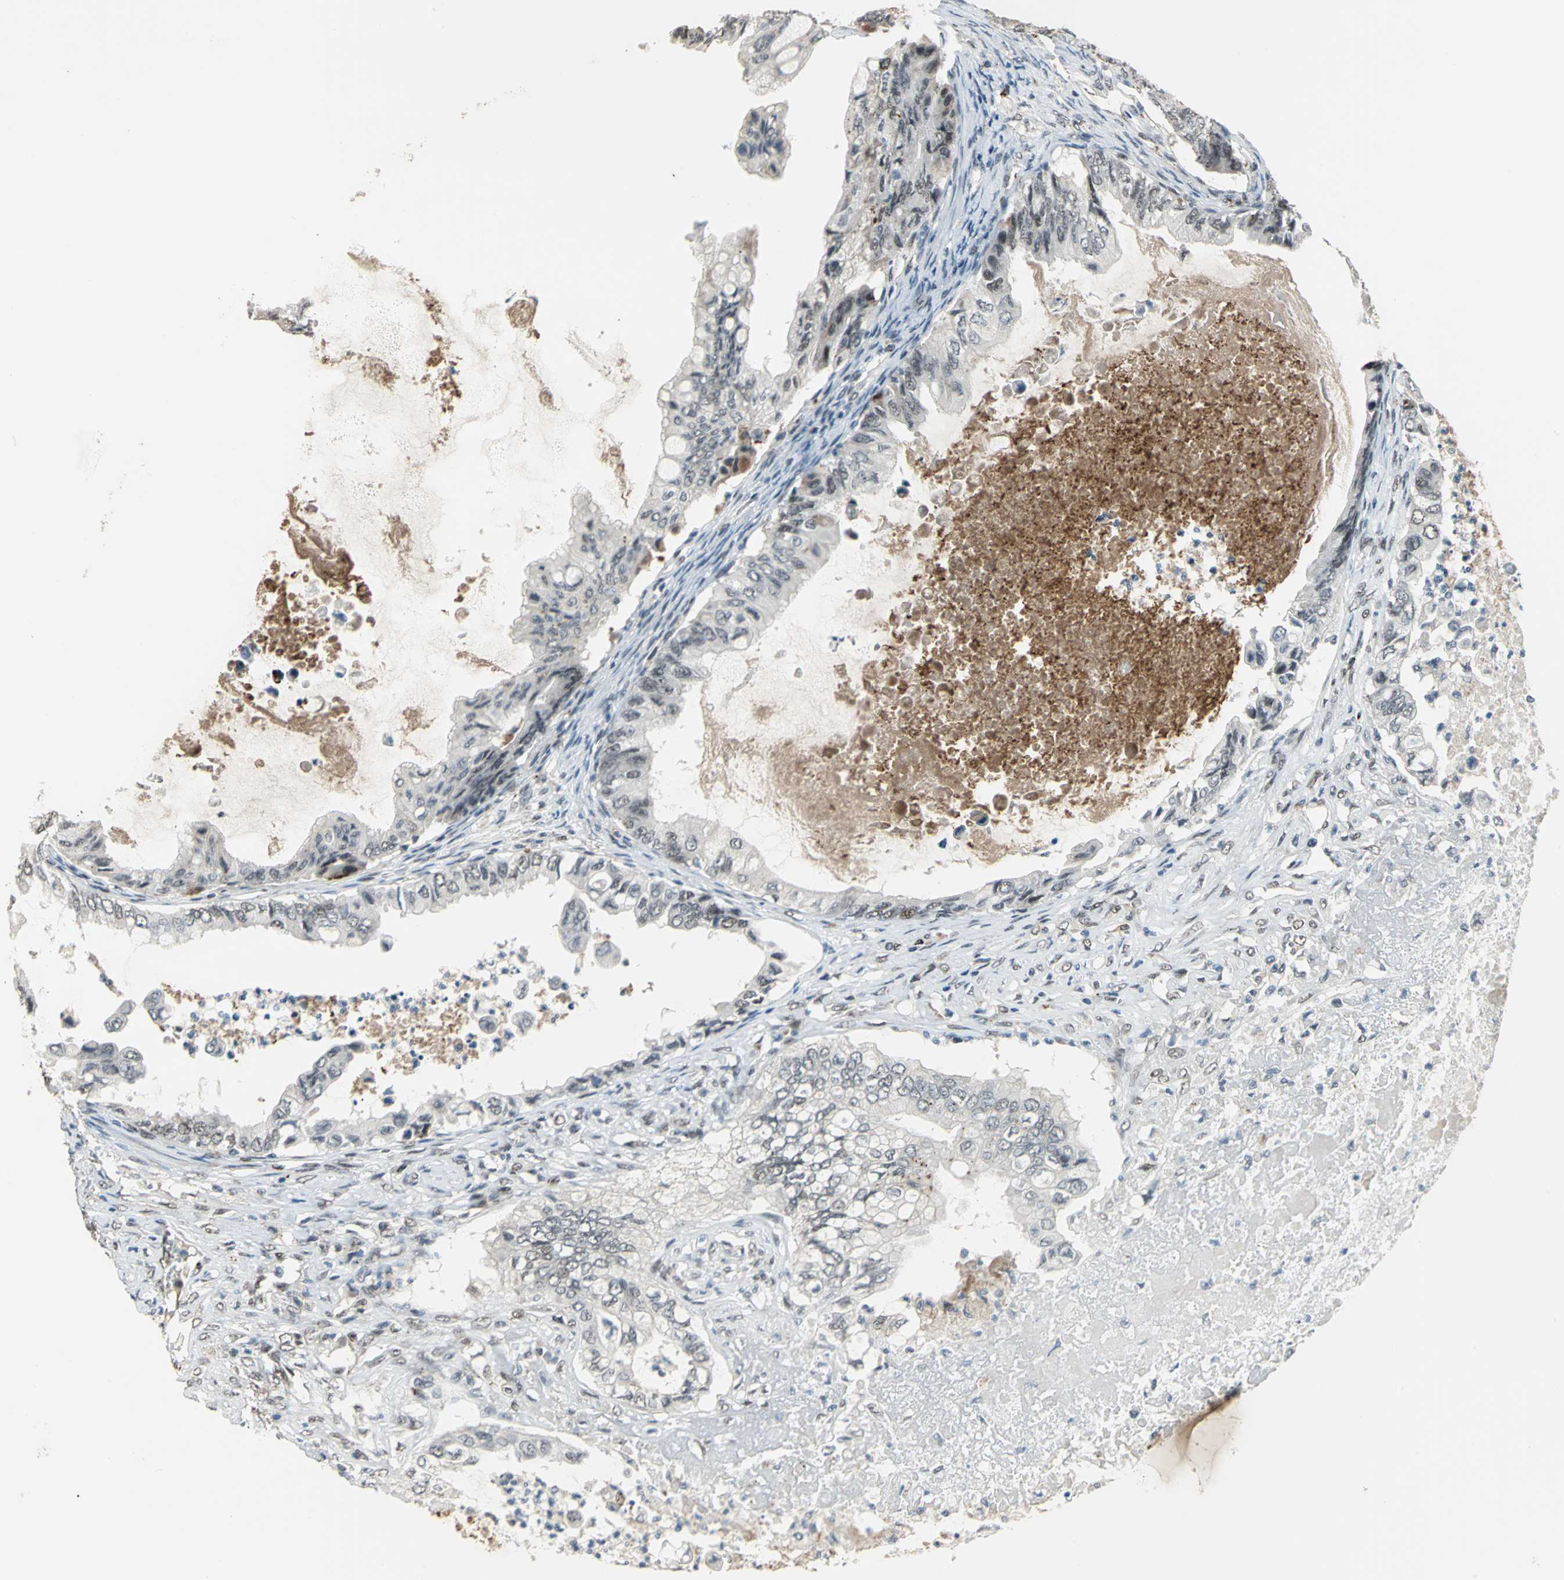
{"staining": {"intensity": "negative", "quantity": "none", "location": "none"}, "tissue": "ovarian cancer", "cell_type": "Tumor cells", "image_type": "cancer", "snomed": [{"axis": "morphology", "description": "Cystadenocarcinoma, mucinous, NOS"}, {"axis": "topography", "description": "Ovary"}], "caption": "This is an IHC histopathology image of ovarian mucinous cystadenocarcinoma. There is no expression in tumor cells.", "gene": "ELF2", "patient": {"sex": "female", "age": 80}}